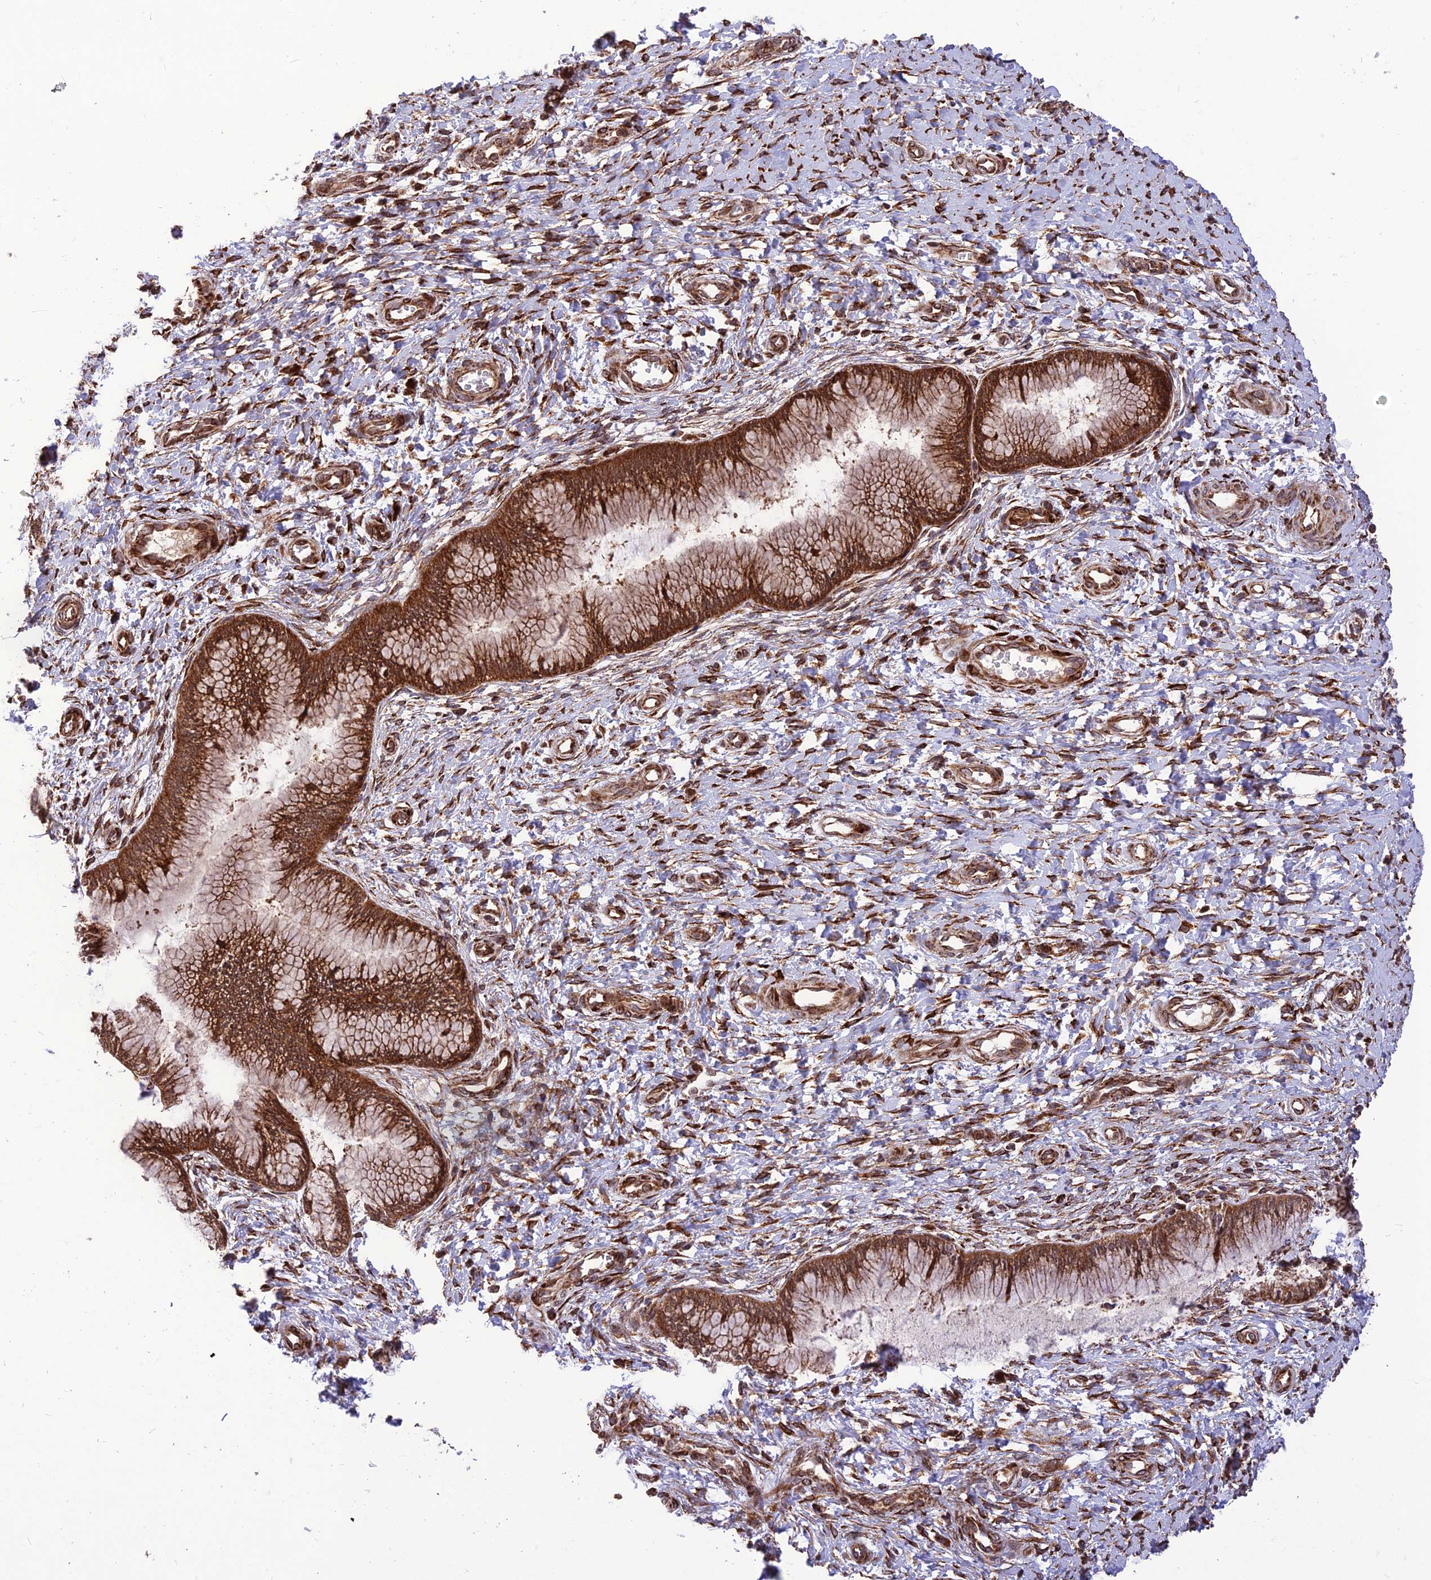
{"staining": {"intensity": "strong", "quantity": ">75%", "location": "cytoplasmic/membranous,nuclear"}, "tissue": "cervix", "cell_type": "Glandular cells", "image_type": "normal", "snomed": [{"axis": "morphology", "description": "Normal tissue, NOS"}, {"axis": "topography", "description": "Cervix"}], "caption": "Immunohistochemistry of benign cervix displays high levels of strong cytoplasmic/membranous,nuclear positivity in approximately >75% of glandular cells. The staining was performed using DAB to visualize the protein expression in brown, while the nuclei were stained in blue with hematoxylin (Magnification: 20x).", "gene": "CRTAP", "patient": {"sex": "female", "age": 33}}